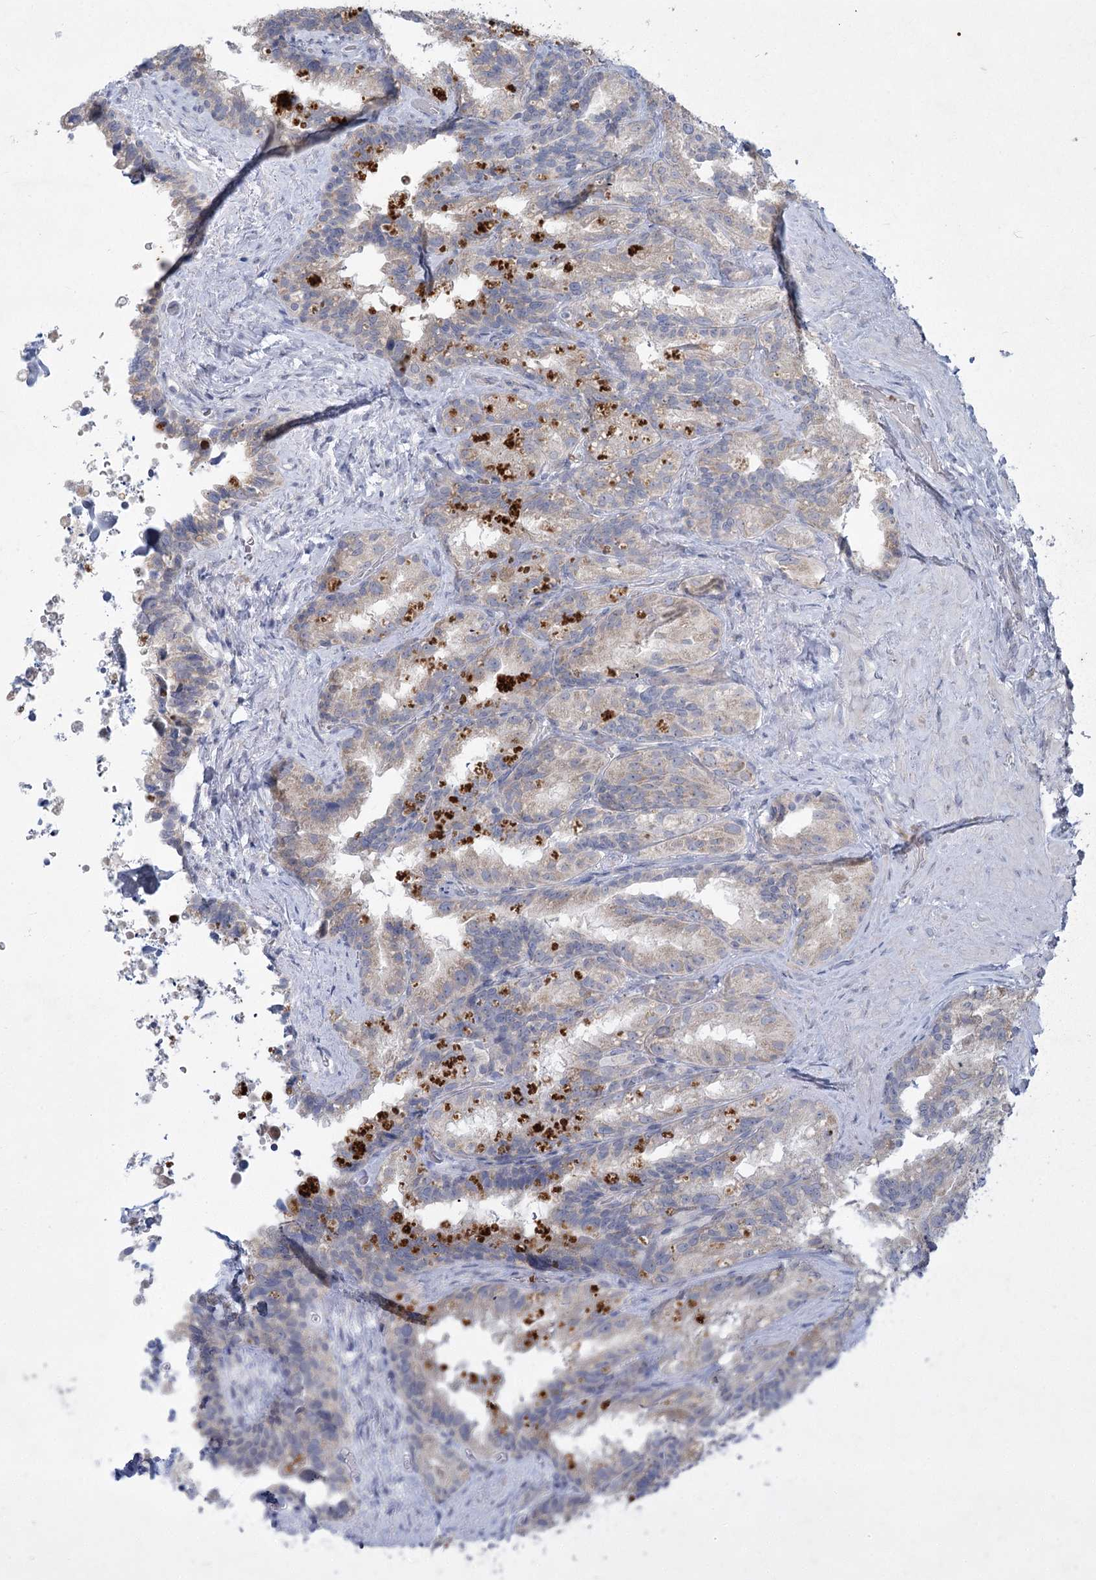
{"staining": {"intensity": "weak", "quantity": "<25%", "location": "cytoplasmic/membranous"}, "tissue": "seminal vesicle", "cell_type": "Glandular cells", "image_type": "normal", "snomed": [{"axis": "morphology", "description": "Normal tissue, NOS"}, {"axis": "topography", "description": "Seminal veicle"}], "caption": "Immunohistochemistry (IHC) of normal seminal vesicle demonstrates no positivity in glandular cells.", "gene": "PLA2G12A", "patient": {"sex": "male", "age": 60}}